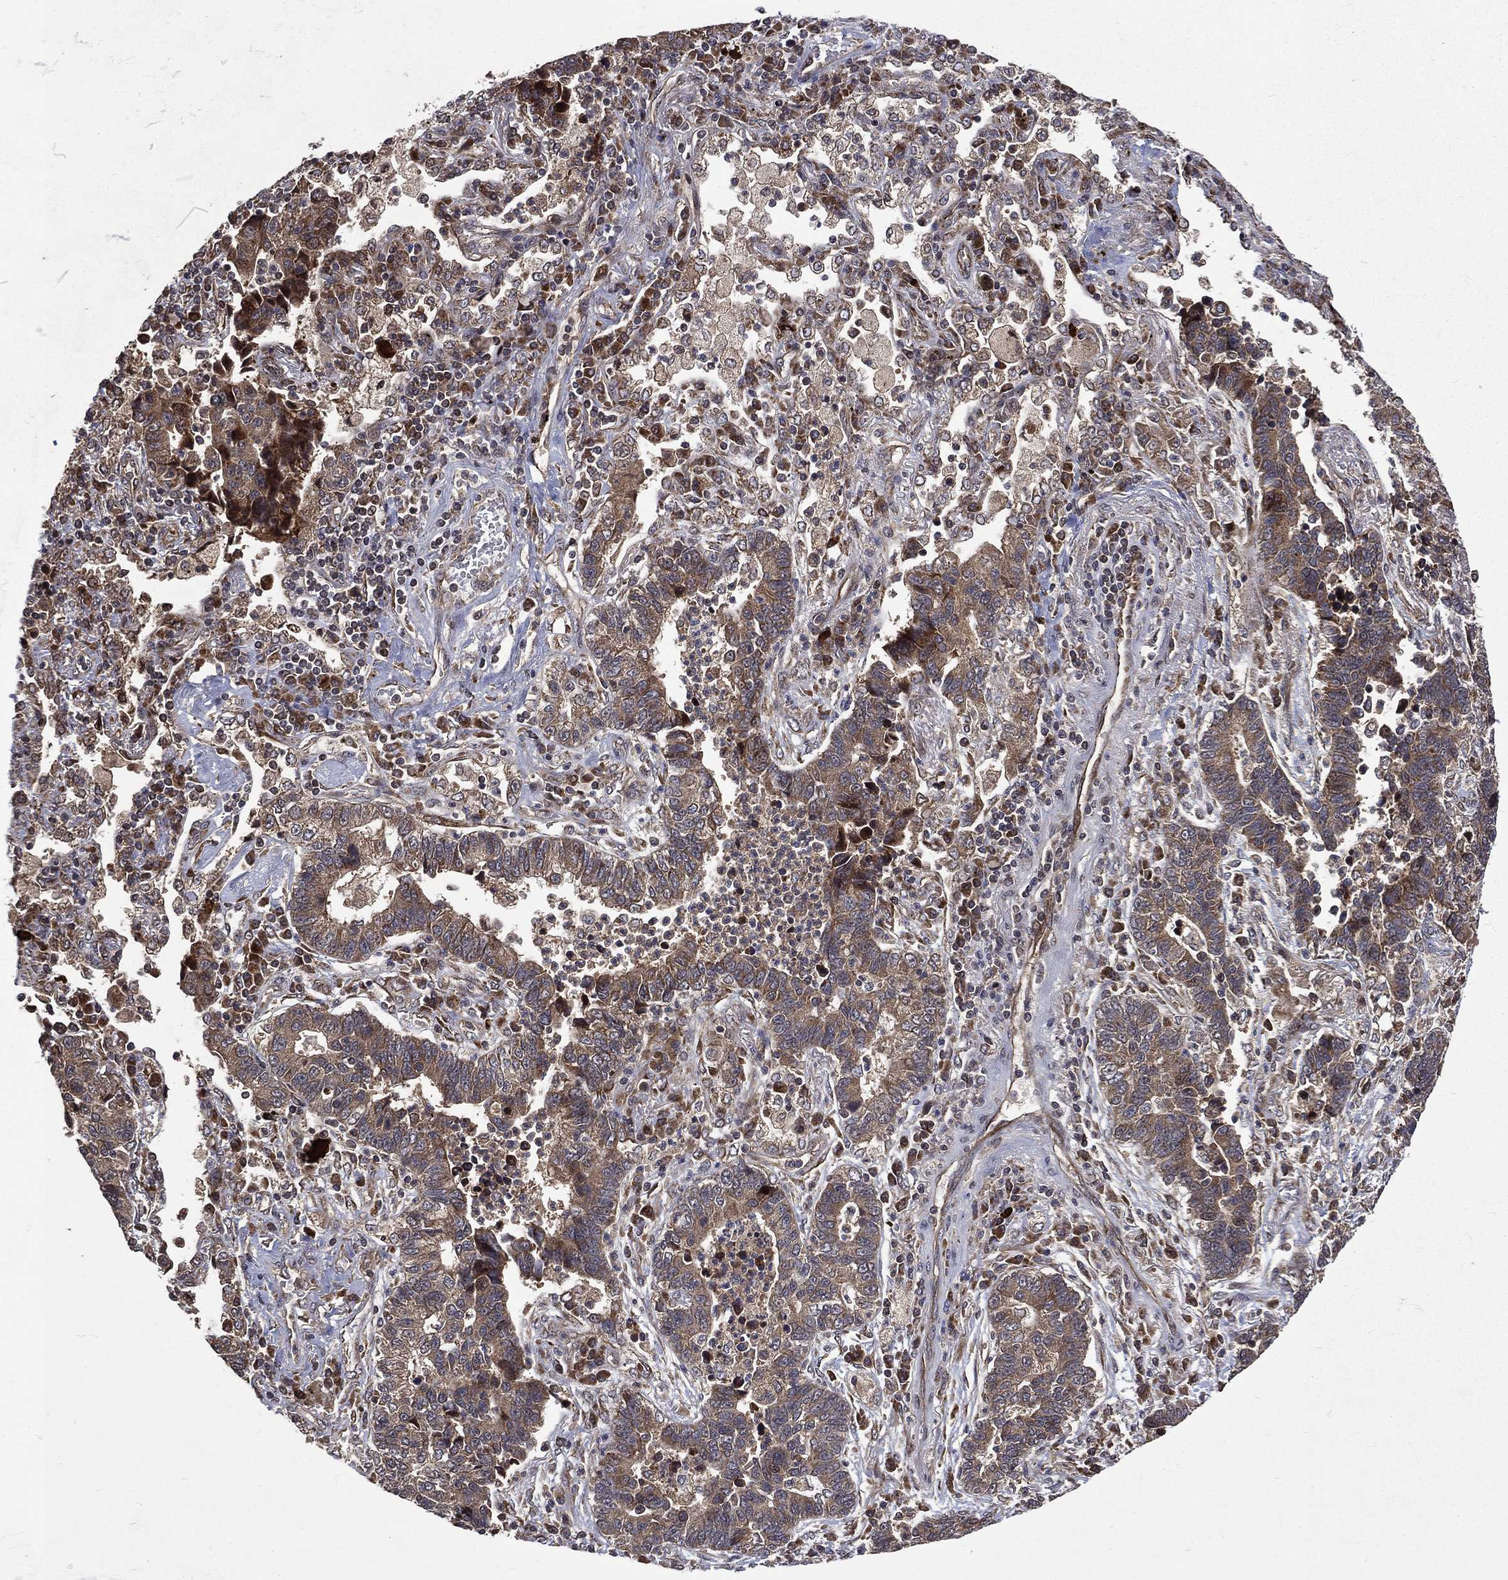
{"staining": {"intensity": "moderate", "quantity": "25%-75%", "location": "cytoplasmic/membranous"}, "tissue": "lung cancer", "cell_type": "Tumor cells", "image_type": "cancer", "snomed": [{"axis": "morphology", "description": "Adenocarcinoma, NOS"}, {"axis": "topography", "description": "Lung"}], "caption": "Lung cancer stained with a protein marker demonstrates moderate staining in tumor cells.", "gene": "RAB11FIP4", "patient": {"sex": "female", "age": 57}}